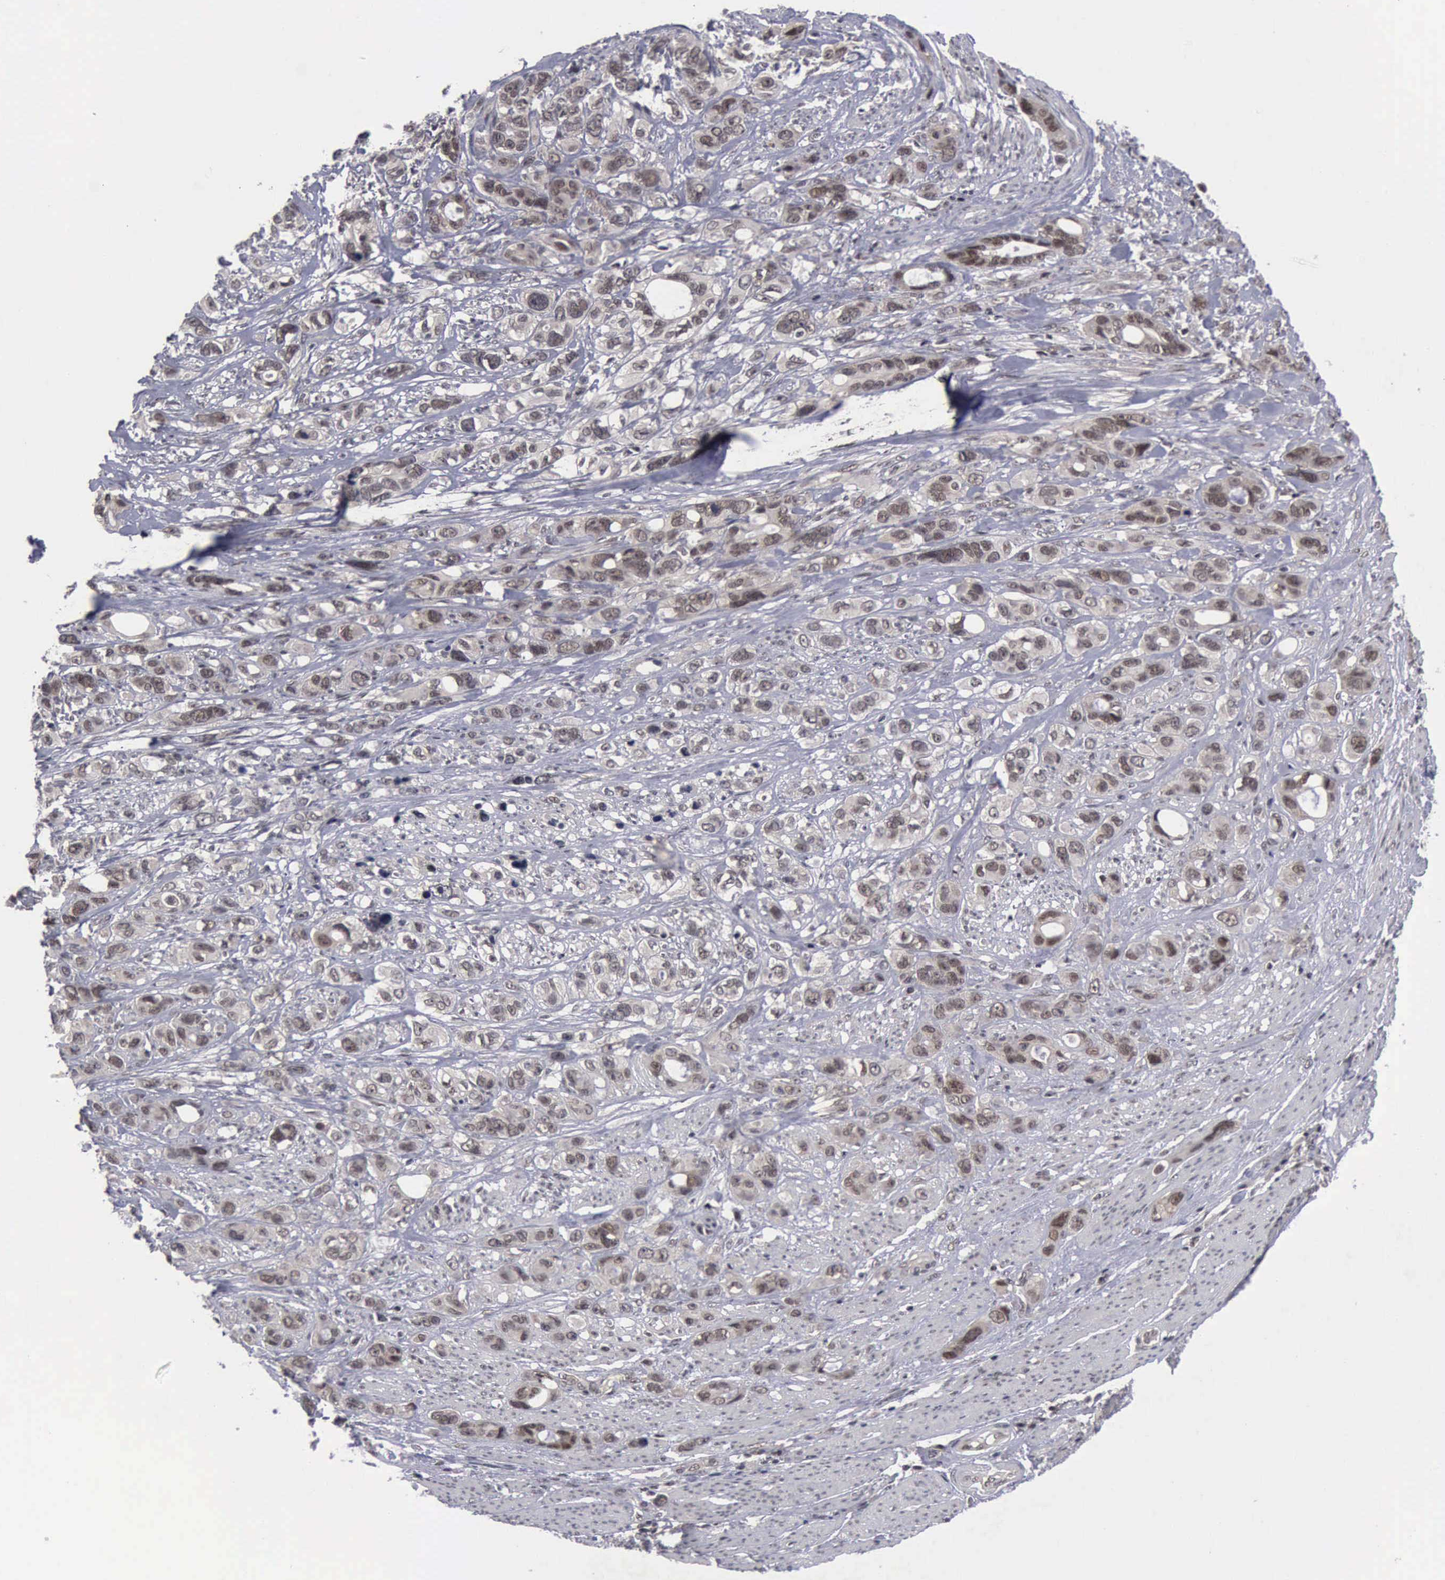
{"staining": {"intensity": "moderate", "quantity": ">75%", "location": "cytoplasmic/membranous,nuclear"}, "tissue": "stomach cancer", "cell_type": "Tumor cells", "image_type": "cancer", "snomed": [{"axis": "morphology", "description": "Adenocarcinoma, NOS"}, {"axis": "topography", "description": "Stomach, upper"}], "caption": "A photomicrograph of human adenocarcinoma (stomach) stained for a protein displays moderate cytoplasmic/membranous and nuclear brown staining in tumor cells. Nuclei are stained in blue.", "gene": "ATM", "patient": {"sex": "male", "age": 47}}